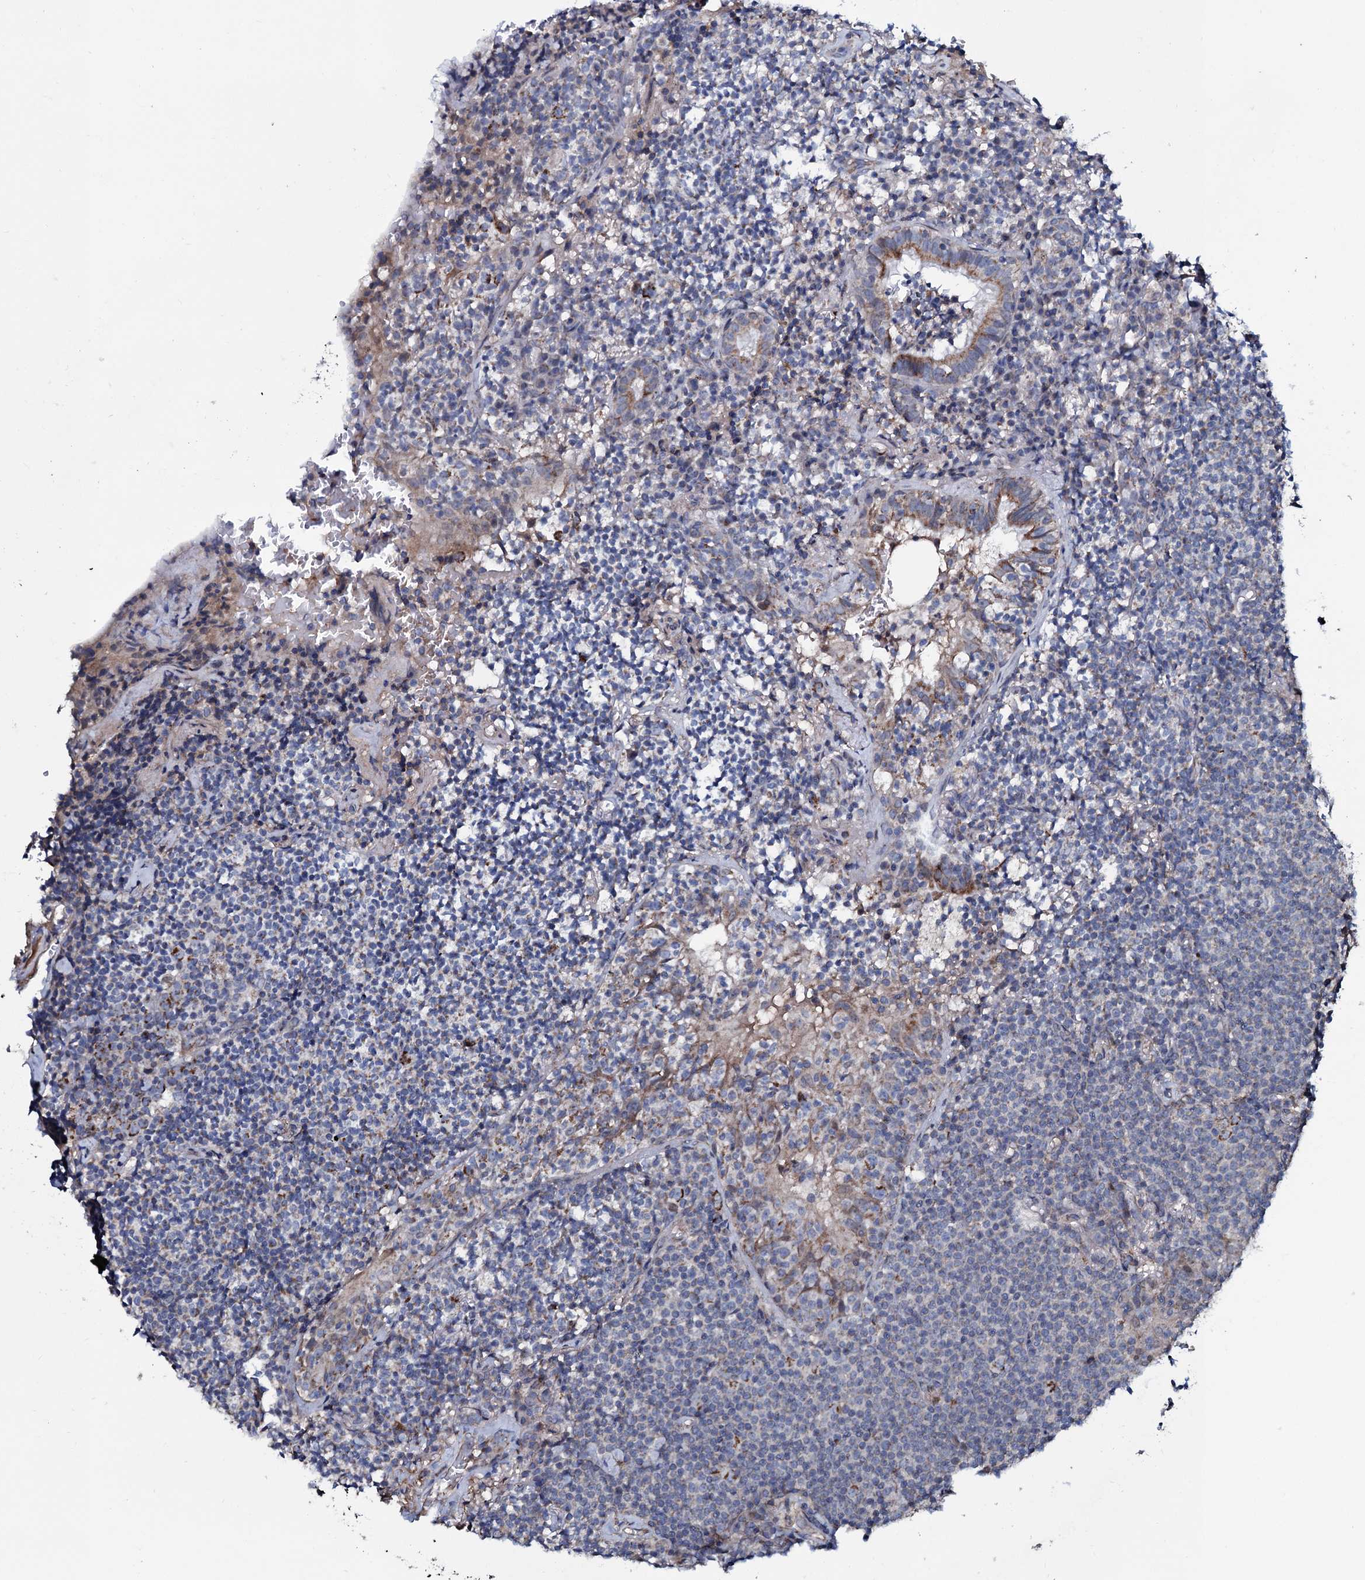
{"staining": {"intensity": "negative", "quantity": "none", "location": "none"}, "tissue": "lymphoma", "cell_type": "Tumor cells", "image_type": "cancer", "snomed": [{"axis": "morphology", "description": "Malignant lymphoma, non-Hodgkin's type, Low grade"}, {"axis": "topography", "description": "Lung"}], "caption": "Immunohistochemistry micrograph of neoplastic tissue: human lymphoma stained with DAB demonstrates no significant protein expression in tumor cells. (Immunohistochemistry, brightfield microscopy, high magnification).", "gene": "PPP1R3D", "patient": {"sex": "female", "age": 71}}